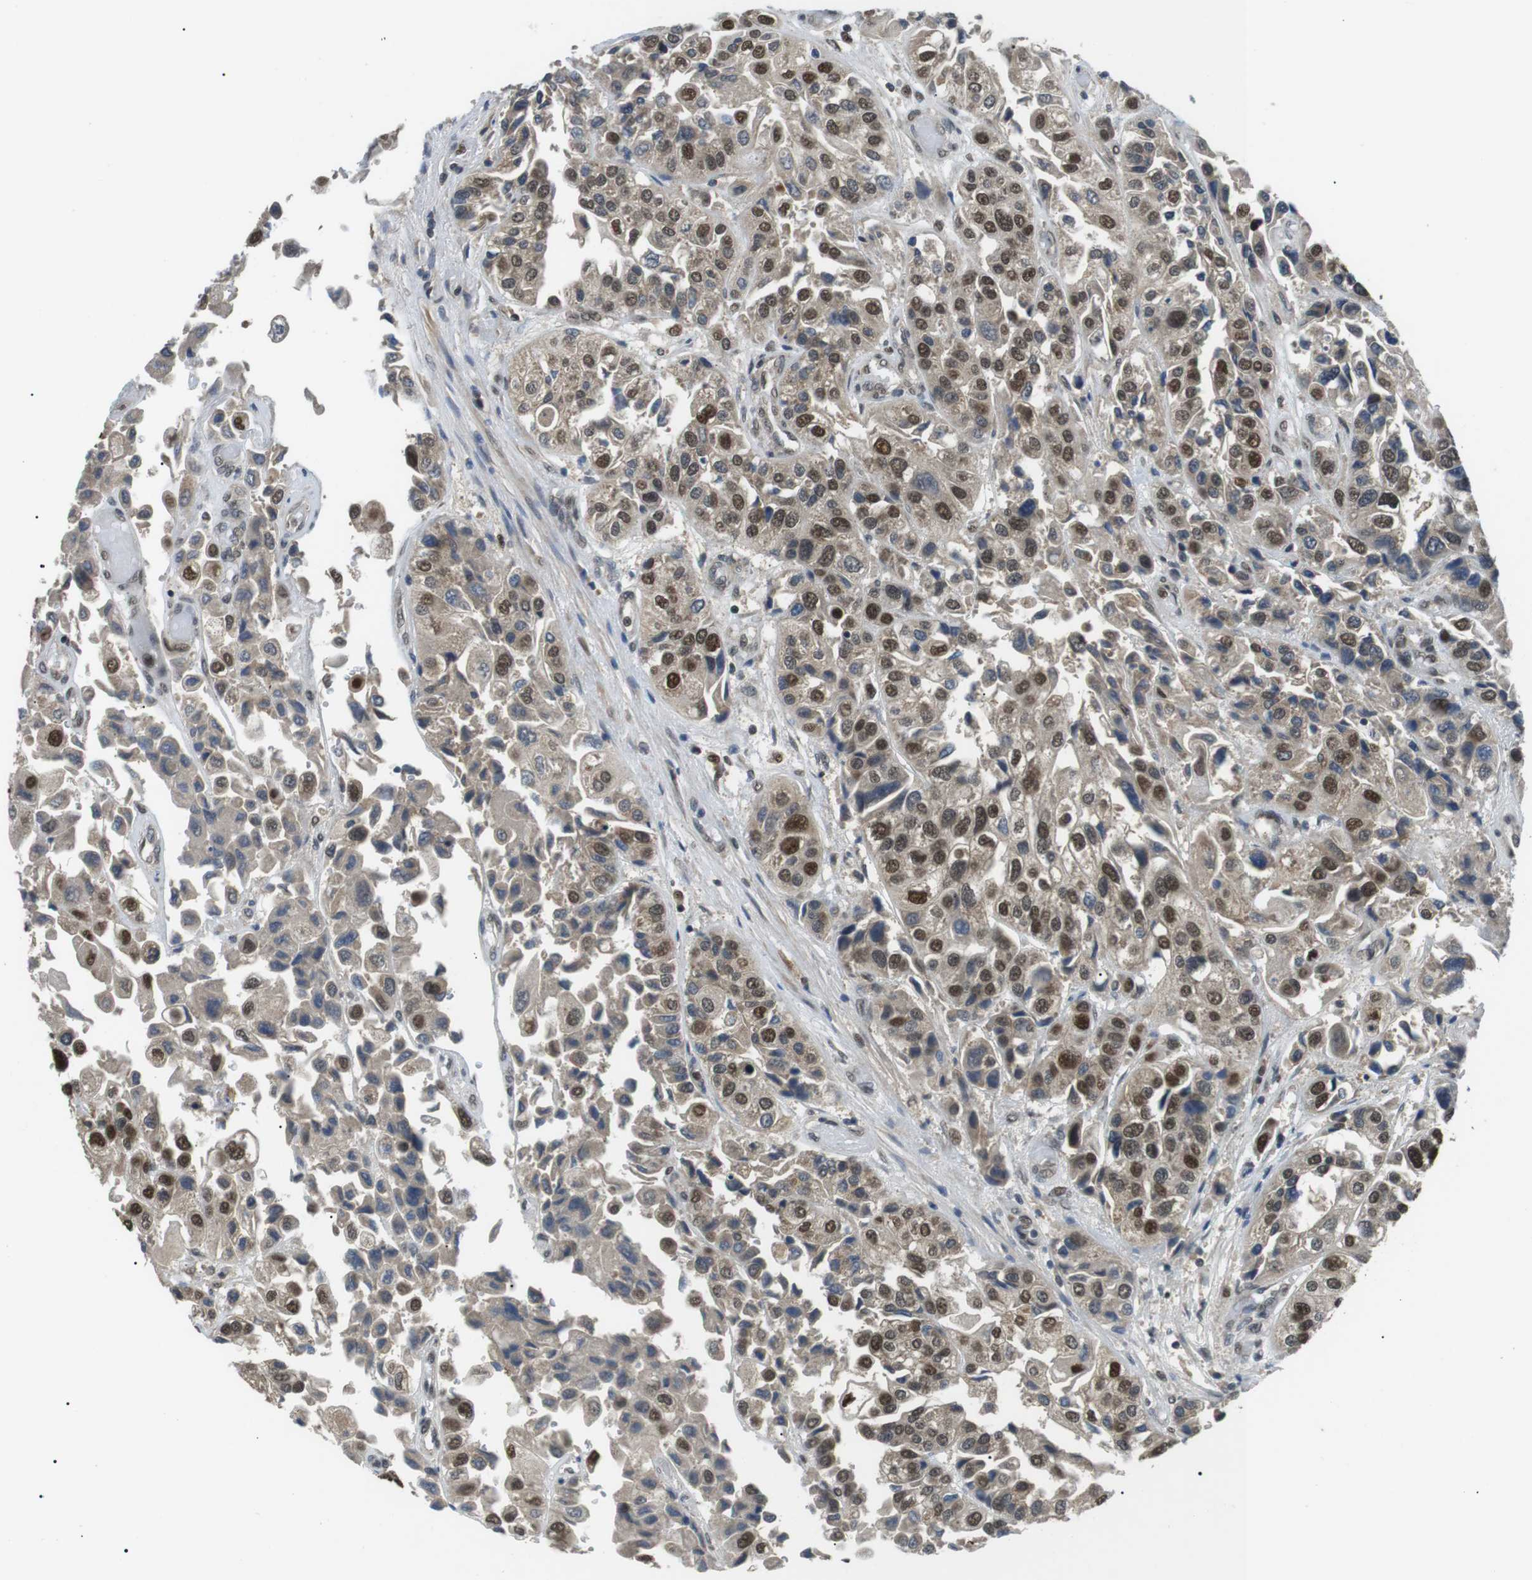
{"staining": {"intensity": "moderate", "quantity": ">75%", "location": "nuclear"}, "tissue": "urothelial cancer", "cell_type": "Tumor cells", "image_type": "cancer", "snomed": [{"axis": "morphology", "description": "Urothelial carcinoma, High grade"}, {"axis": "topography", "description": "Urinary bladder"}], "caption": "Human high-grade urothelial carcinoma stained for a protein (brown) exhibits moderate nuclear positive positivity in approximately >75% of tumor cells.", "gene": "ORAI3", "patient": {"sex": "female", "age": 64}}